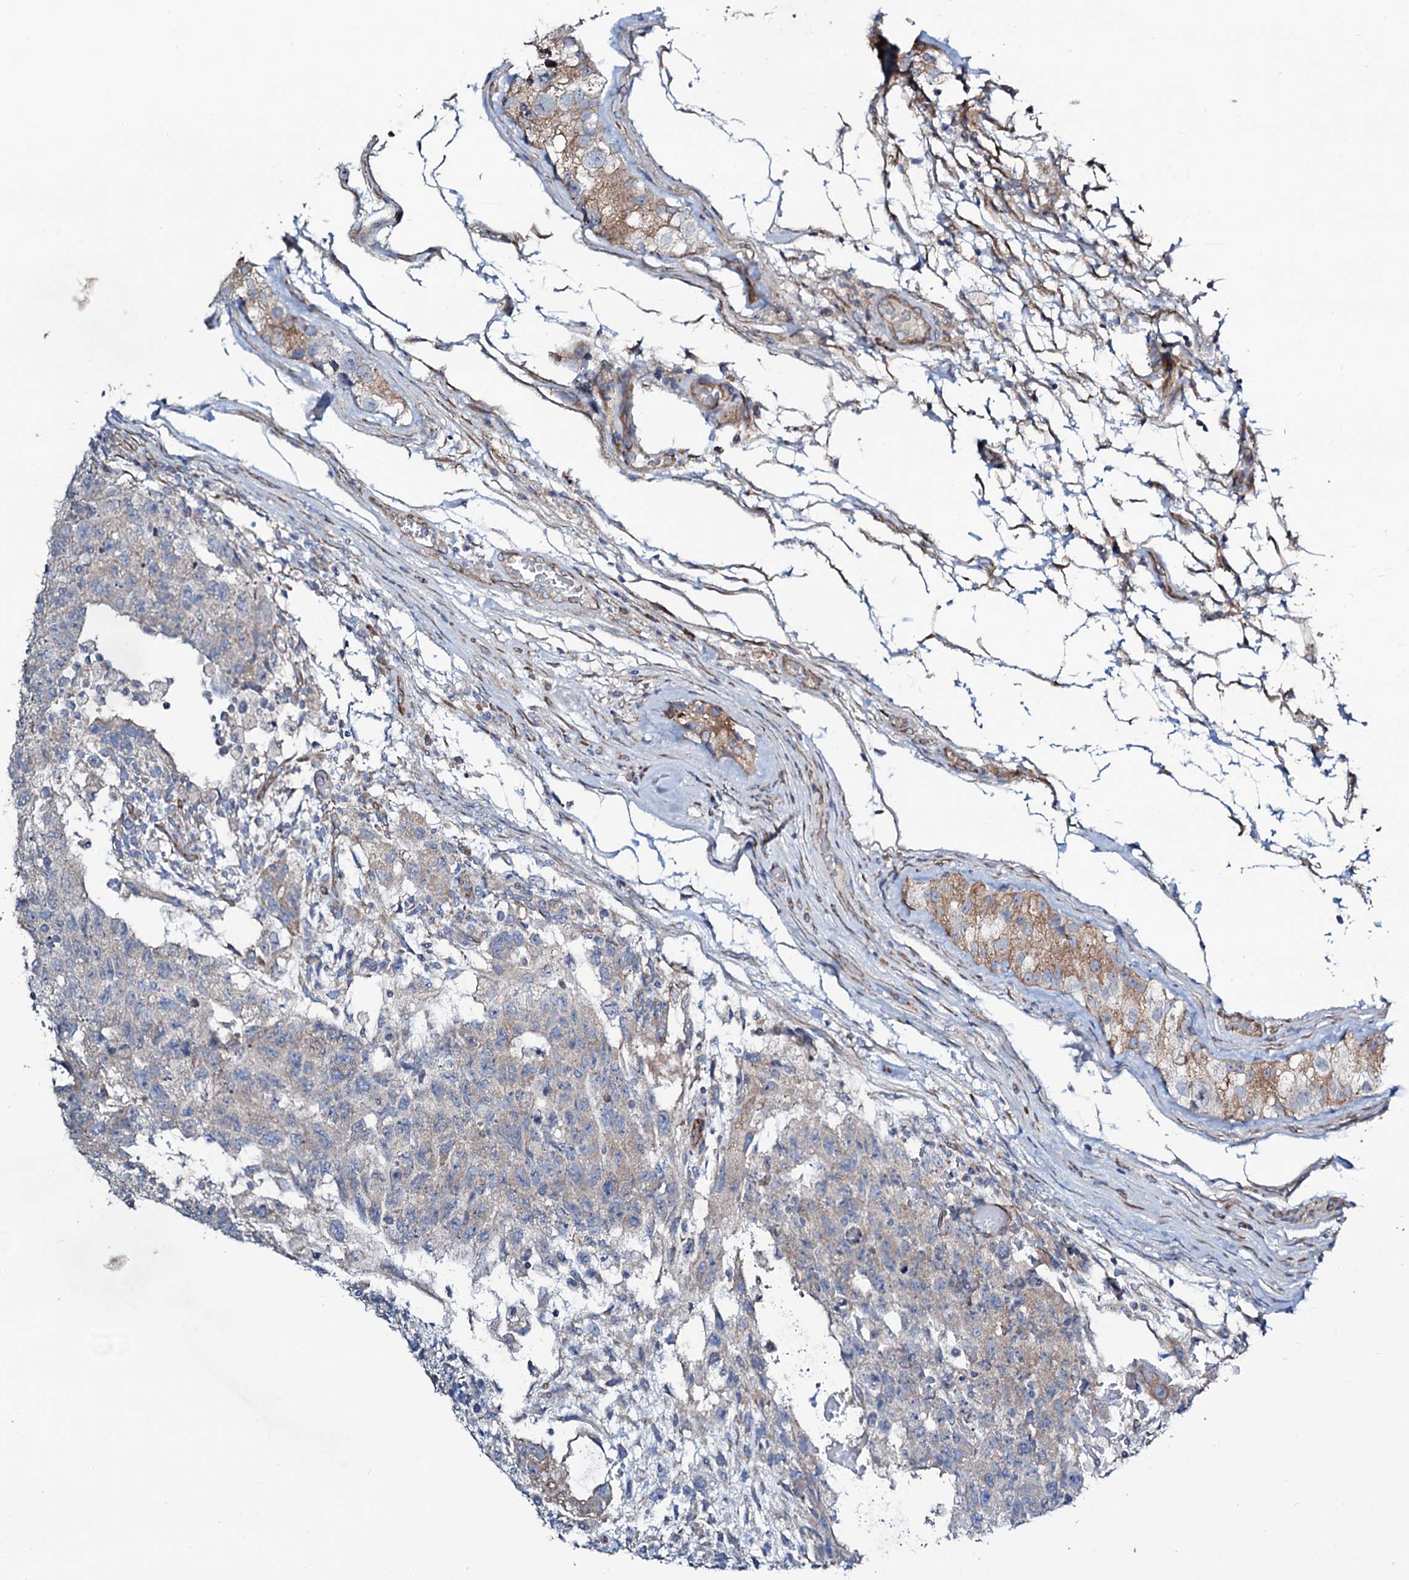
{"staining": {"intensity": "weak", "quantity": "25%-75%", "location": "cytoplasmic/membranous"}, "tissue": "testis cancer", "cell_type": "Tumor cells", "image_type": "cancer", "snomed": [{"axis": "morphology", "description": "Normal tissue, NOS"}, {"axis": "morphology", "description": "Carcinoma, Embryonal, NOS"}, {"axis": "topography", "description": "Testis"}], "caption": "A brown stain highlights weak cytoplasmic/membranous positivity of a protein in testis cancer tumor cells.", "gene": "STARD13", "patient": {"sex": "male", "age": 36}}